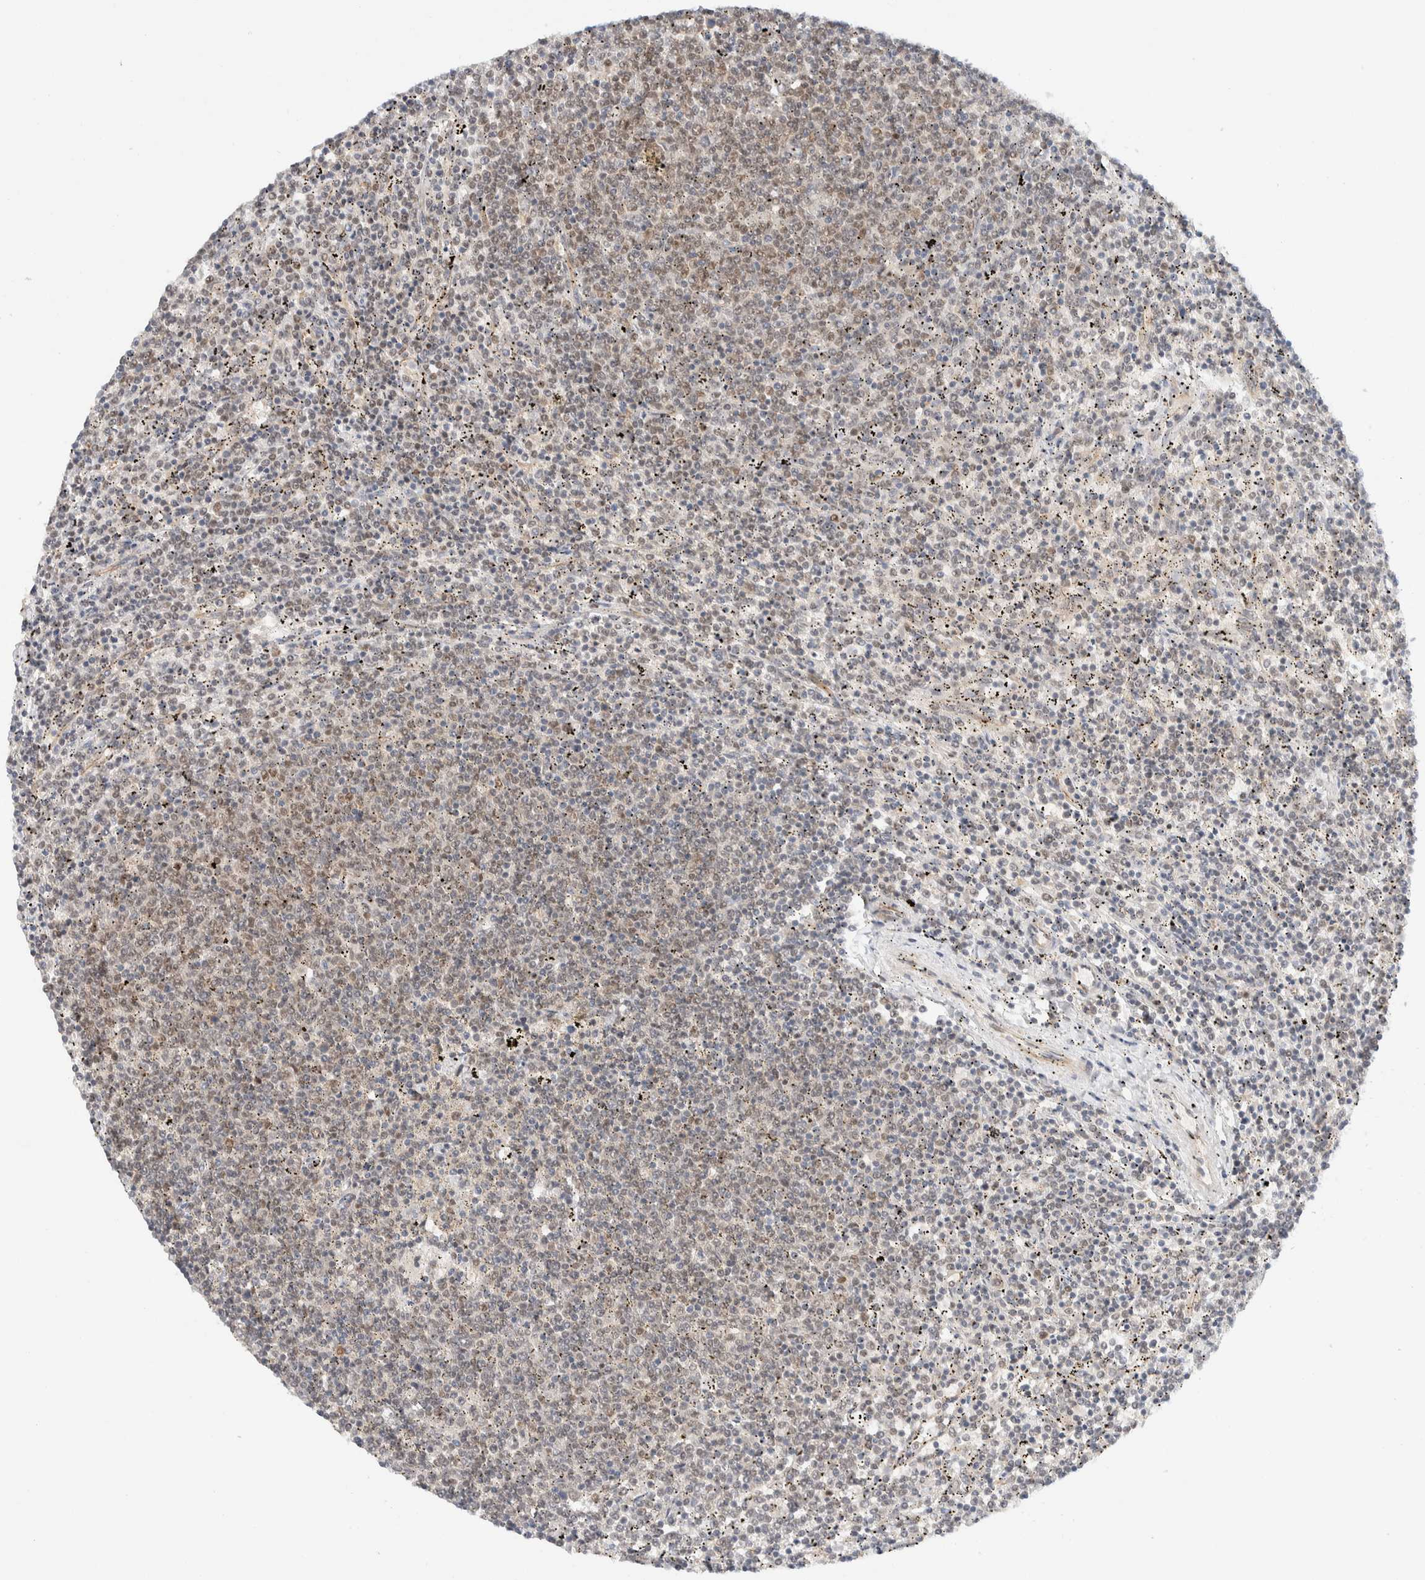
{"staining": {"intensity": "weak", "quantity": "25%-75%", "location": "nuclear"}, "tissue": "lymphoma", "cell_type": "Tumor cells", "image_type": "cancer", "snomed": [{"axis": "morphology", "description": "Malignant lymphoma, non-Hodgkin's type, Low grade"}, {"axis": "topography", "description": "Spleen"}], "caption": "This is a photomicrograph of immunohistochemistry (IHC) staining of lymphoma, which shows weak expression in the nuclear of tumor cells.", "gene": "C8orf76", "patient": {"sex": "female", "age": 50}}